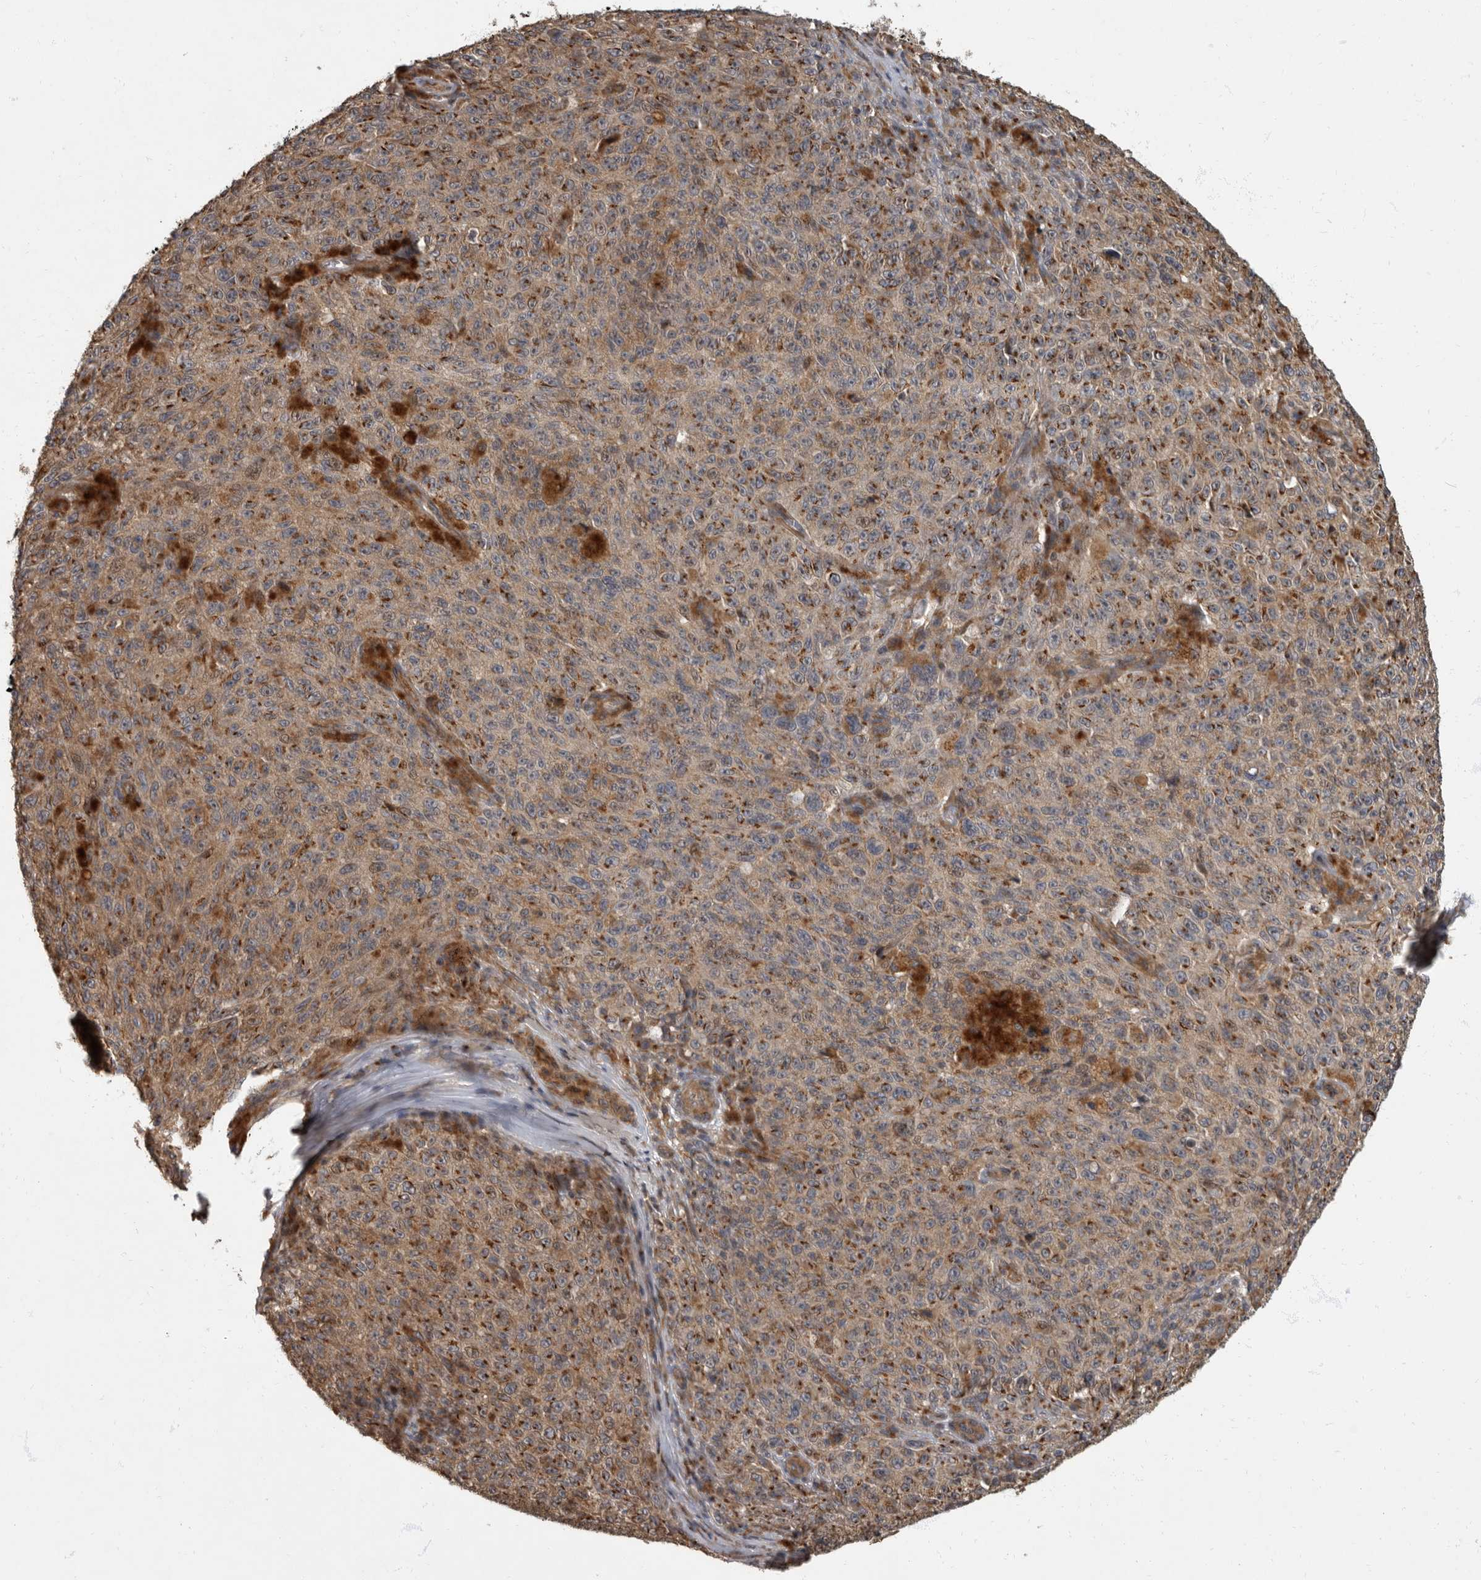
{"staining": {"intensity": "moderate", "quantity": ">75%", "location": "cytoplasmic/membranous"}, "tissue": "melanoma", "cell_type": "Tumor cells", "image_type": "cancer", "snomed": [{"axis": "morphology", "description": "Malignant melanoma, NOS"}, {"axis": "topography", "description": "Skin"}], "caption": "The image displays a brown stain indicating the presence of a protein in the cytoplasmic/membranous of tumor cells in malignant melanoma.", "gene": "IQCK", "patient": {"sex": "female", "age": 82}}